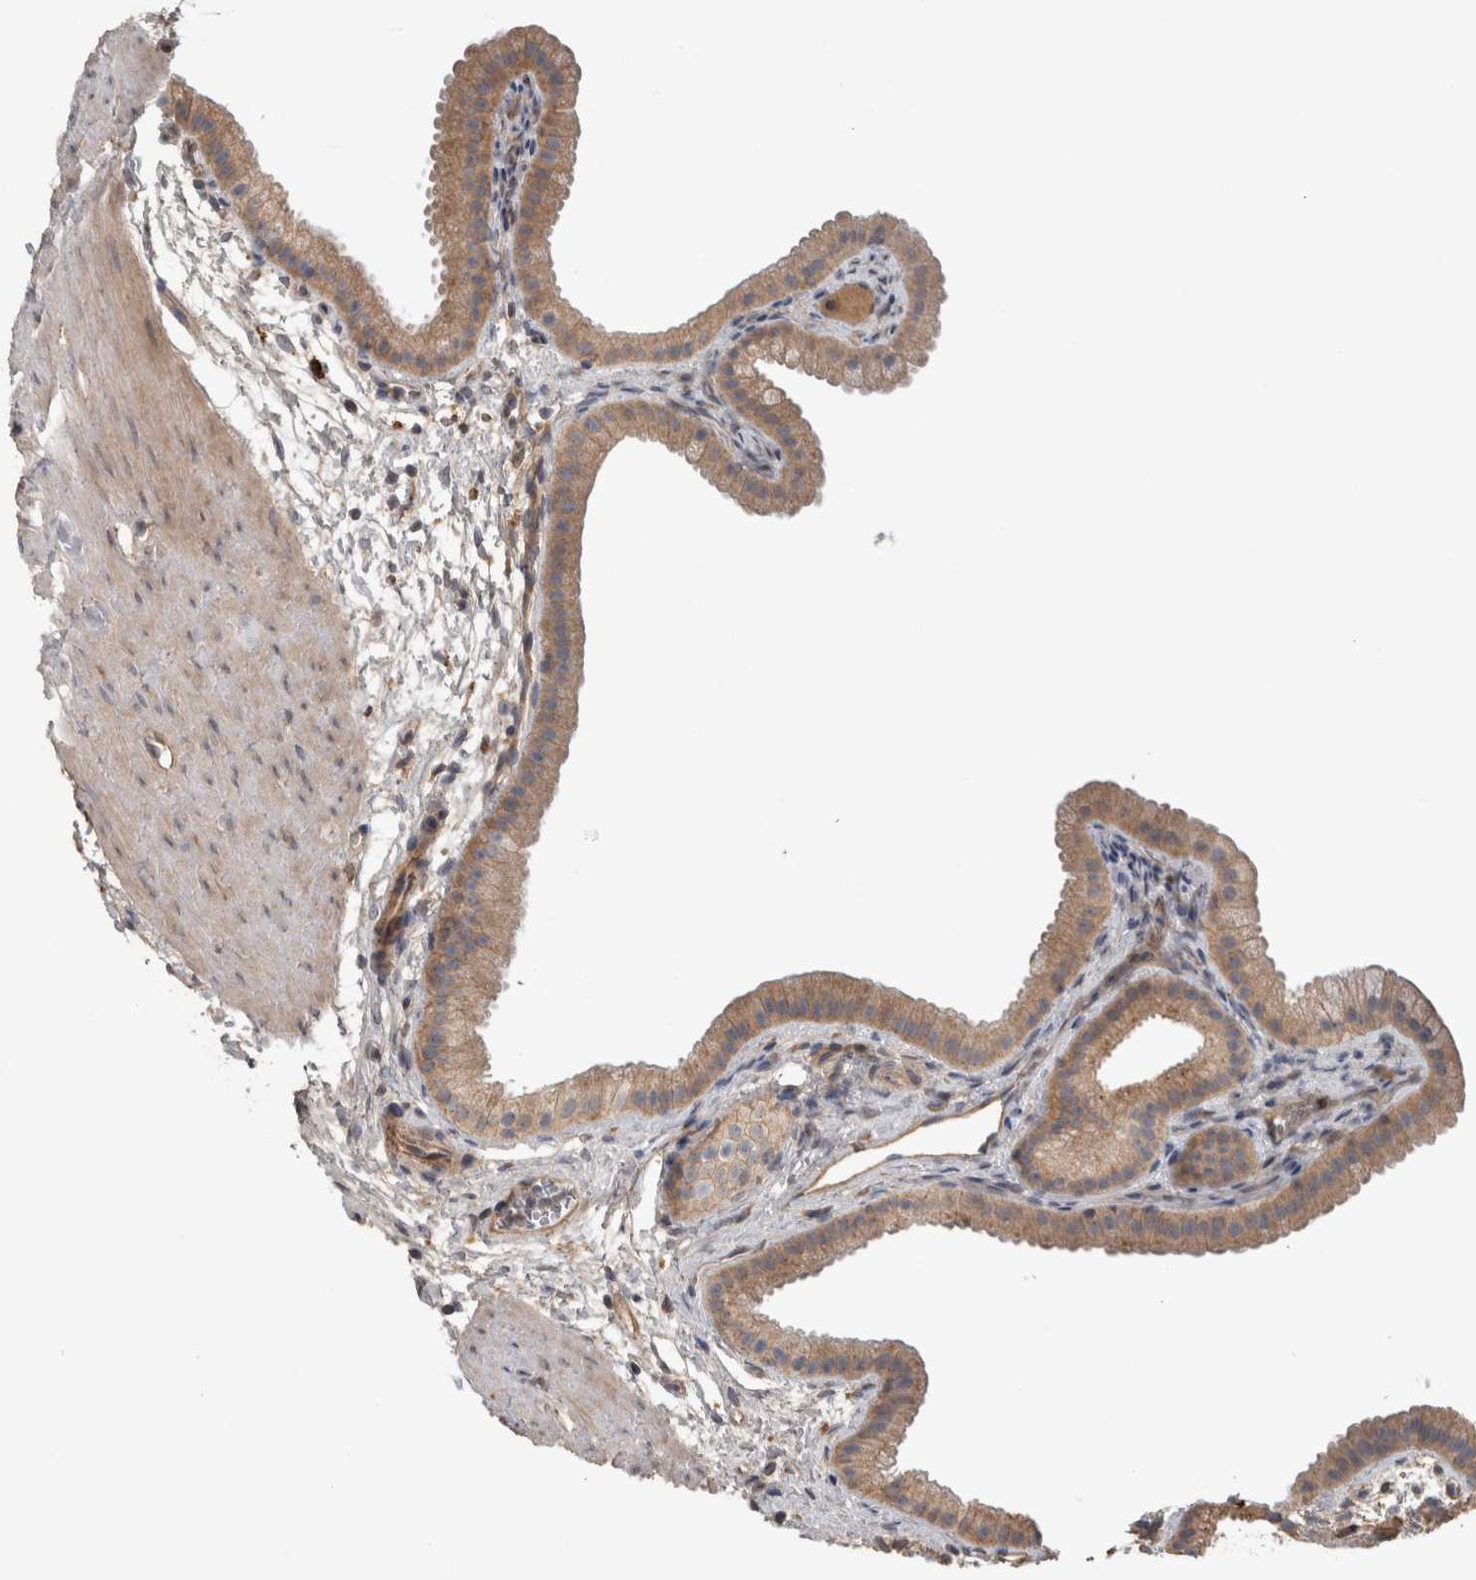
{"staining": {"intensity": "moderate", "quantity": ">75%", "location": "cytoplasmic/membranous"}, "tissue": "gallbladder", "cell_type": "Glandular cells", "image_type": "normal", "snomed": [{"axis": "morphology", "description": "Normal tissue, NOS"}, {"axis": "topography", "description": "Gallbladder"}], "caption": "Glandular cells show medium levels of moderate cytoplasmic/membranous positivity in approximately >75% of cells in normal human gallbladder.", "gene": "TARBP1", "patient": {"sex": "female", "age": 64}}